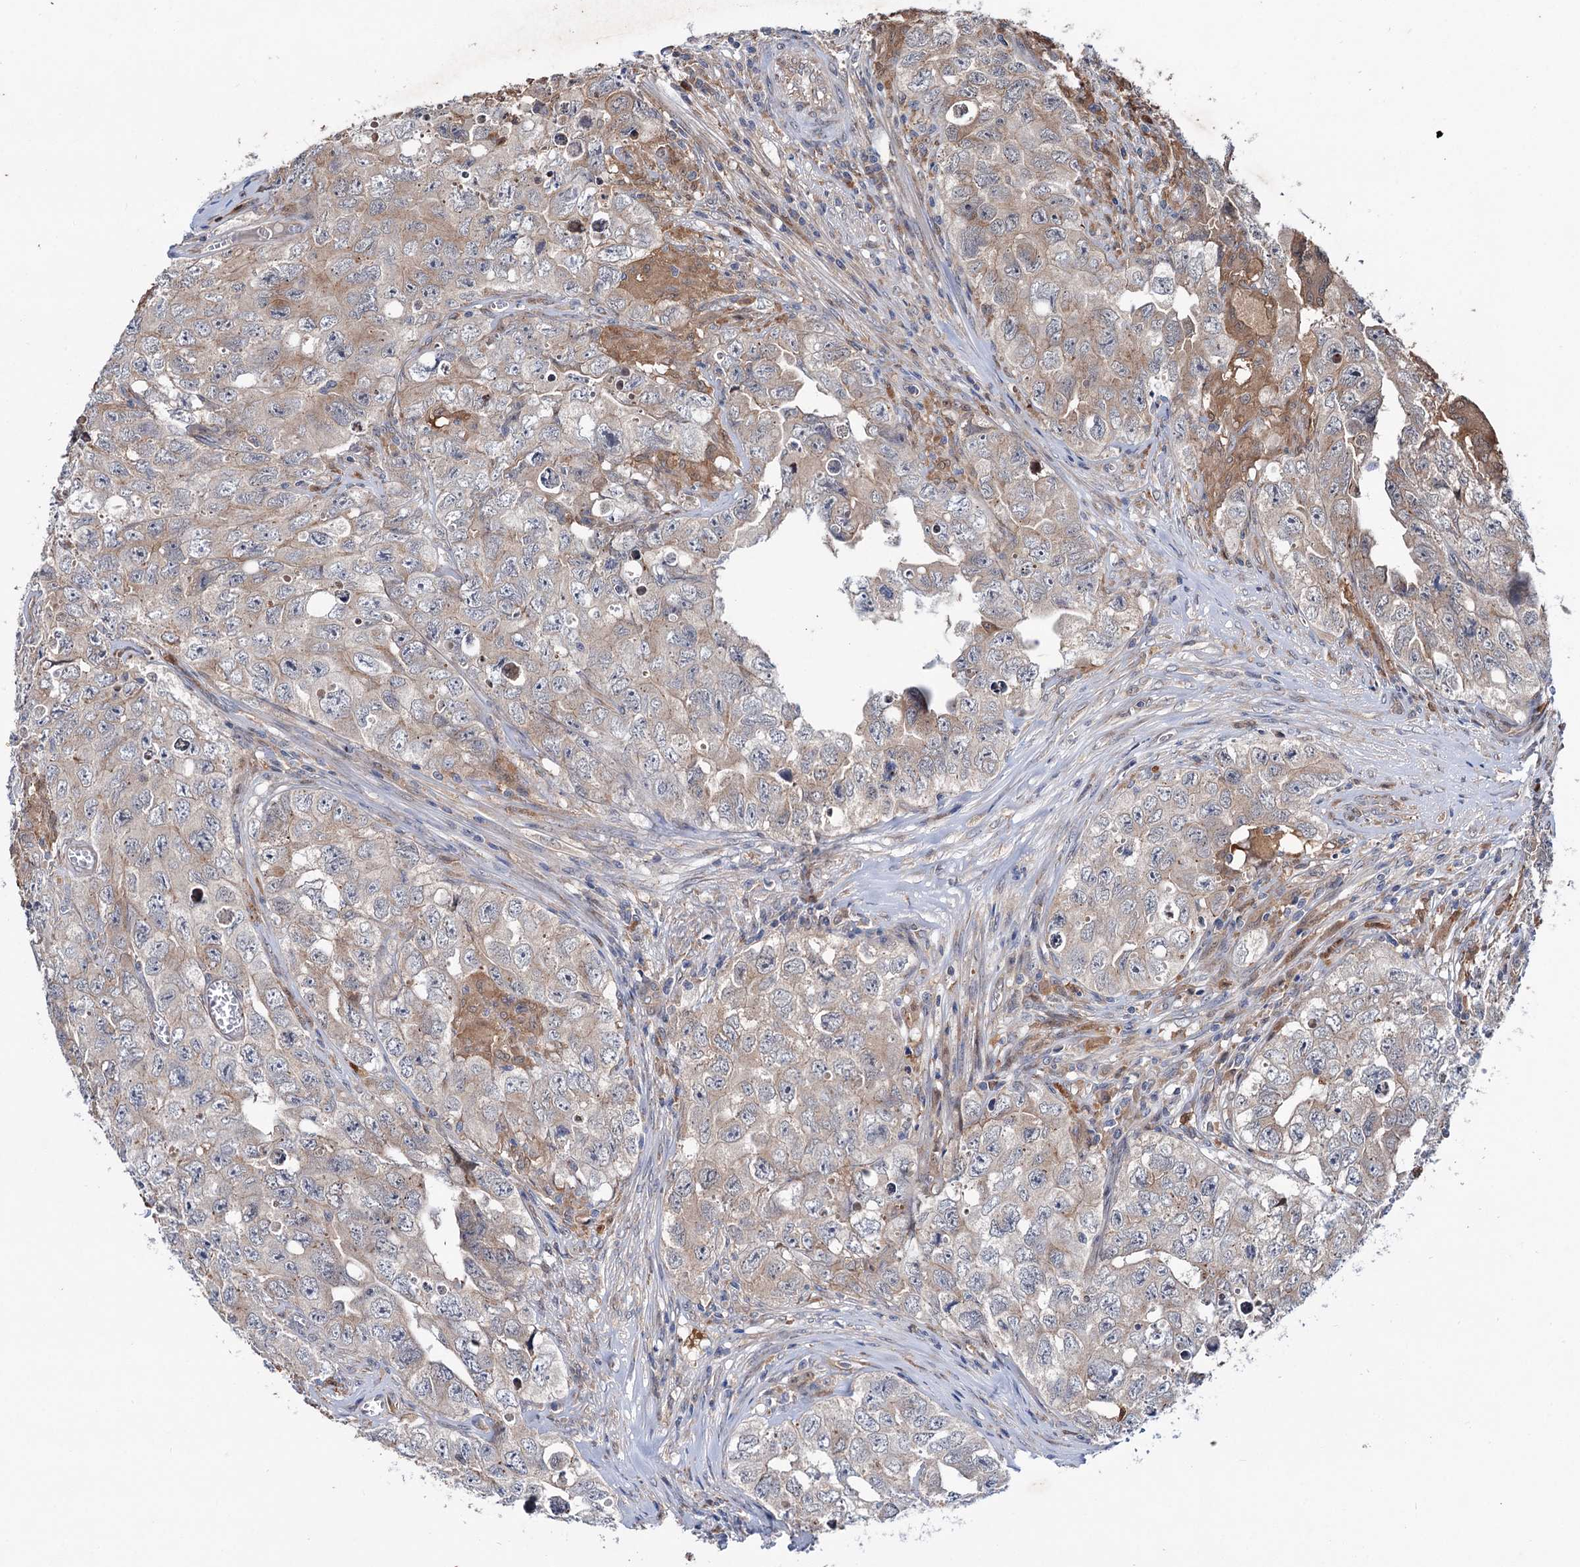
{"staining": {"intensity": "negative", "quantity": "none", "location": "none"}, "tissue": "testis cancer", "cell_type": "Tumor cells", "image_type": "cancer", "snomed": [{"axis": "morphology", "description": "Seminoma, NOS"}, {"axis": "morphology", "description": "Carcinoma, Embryonal, NOS"}, {"axis": "topography", "description": "Testis"}], "caption": "Tumor cells are negative for brown protein staining in testis cancer.", "gene": "PTPN3", "patient": {"sex": "male", "age": 43}}